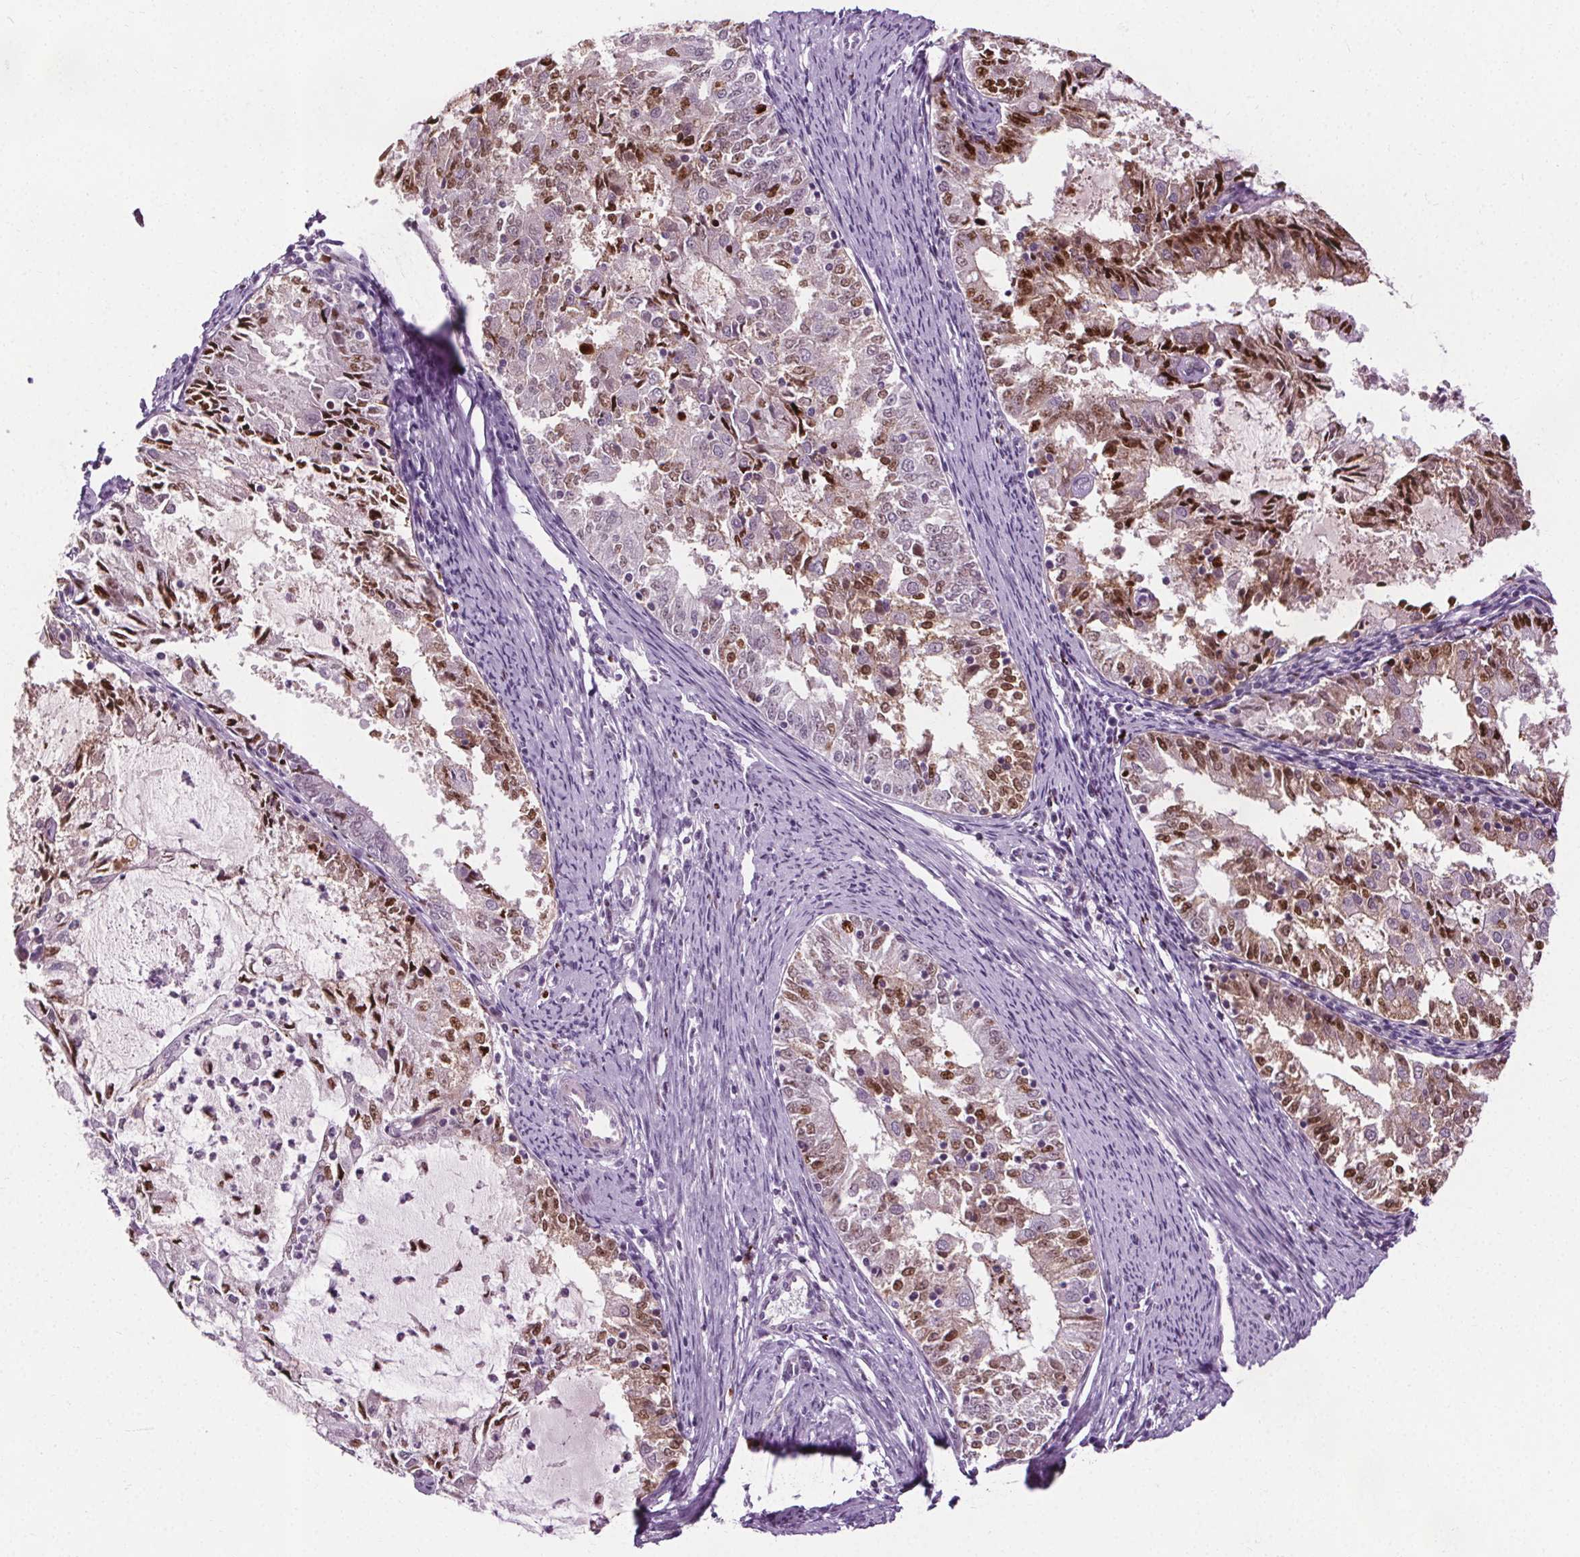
{"staining": {"intensity": "moderate", "quantity": "25%-75%", "location": "cytoplasmic/membranous,nuclear"}, "tissue": "endometrial cancer", "cell_type": "Tumor cells", "image_type": "cancer", "snomed": [{"axis": "morphology", "description": "Adenocarcinoma, NOS"}, {"axis": "topography", "description": "Endometrium"}], "caption": "High-magnification brightfield microscopy of endometrial adenocarcinoma stained with DAB (brown) and counterstained with hematoxylin (blue). tumor cells exhibit moderate cytoplasmic/membranous and nuclear positivity is identified in approximately25%-75% of cells. Nuclei are stained in blue.", "gene": "CEBPA", "patient": {"sex": "female", "age": 57}}